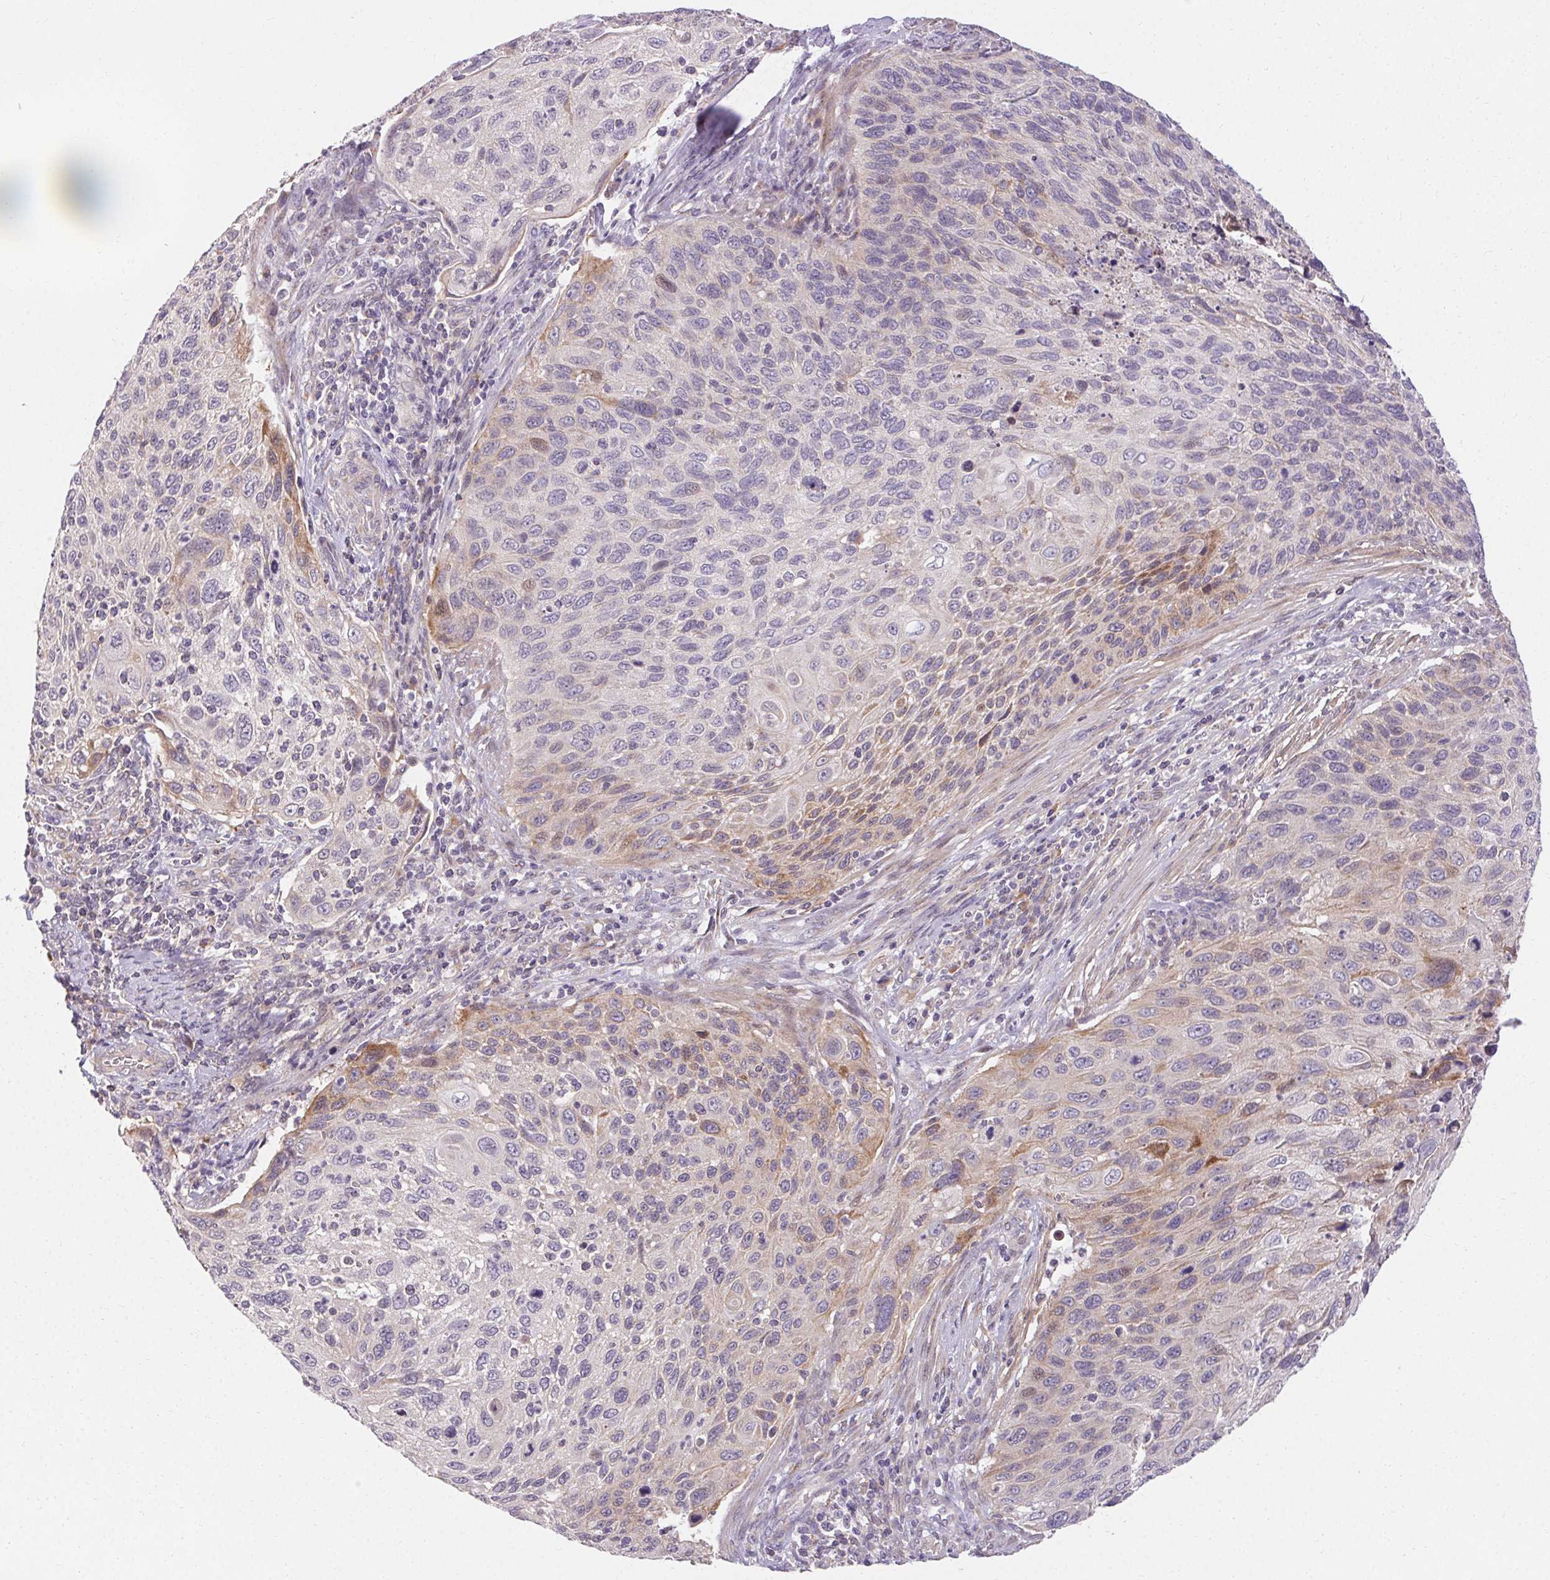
{"staining": {"intensity": "negative", "quantity": "none", "location": "none"}, "tissue": "cervical cancer", "cell_type": "Tumor cells", "image_type": "cancer", "snomed": [{"axis": "morphology", "description": "Squamous cell carcinoma, NOS"}, {"axis": "topography", "description": "Cervix"}], "caption": "There is no significant expression in tumor cells of squamous cell carcinoma (cervical).", "gene": "TMEM52B", "patient": {"sex": "female", "age": 70}}